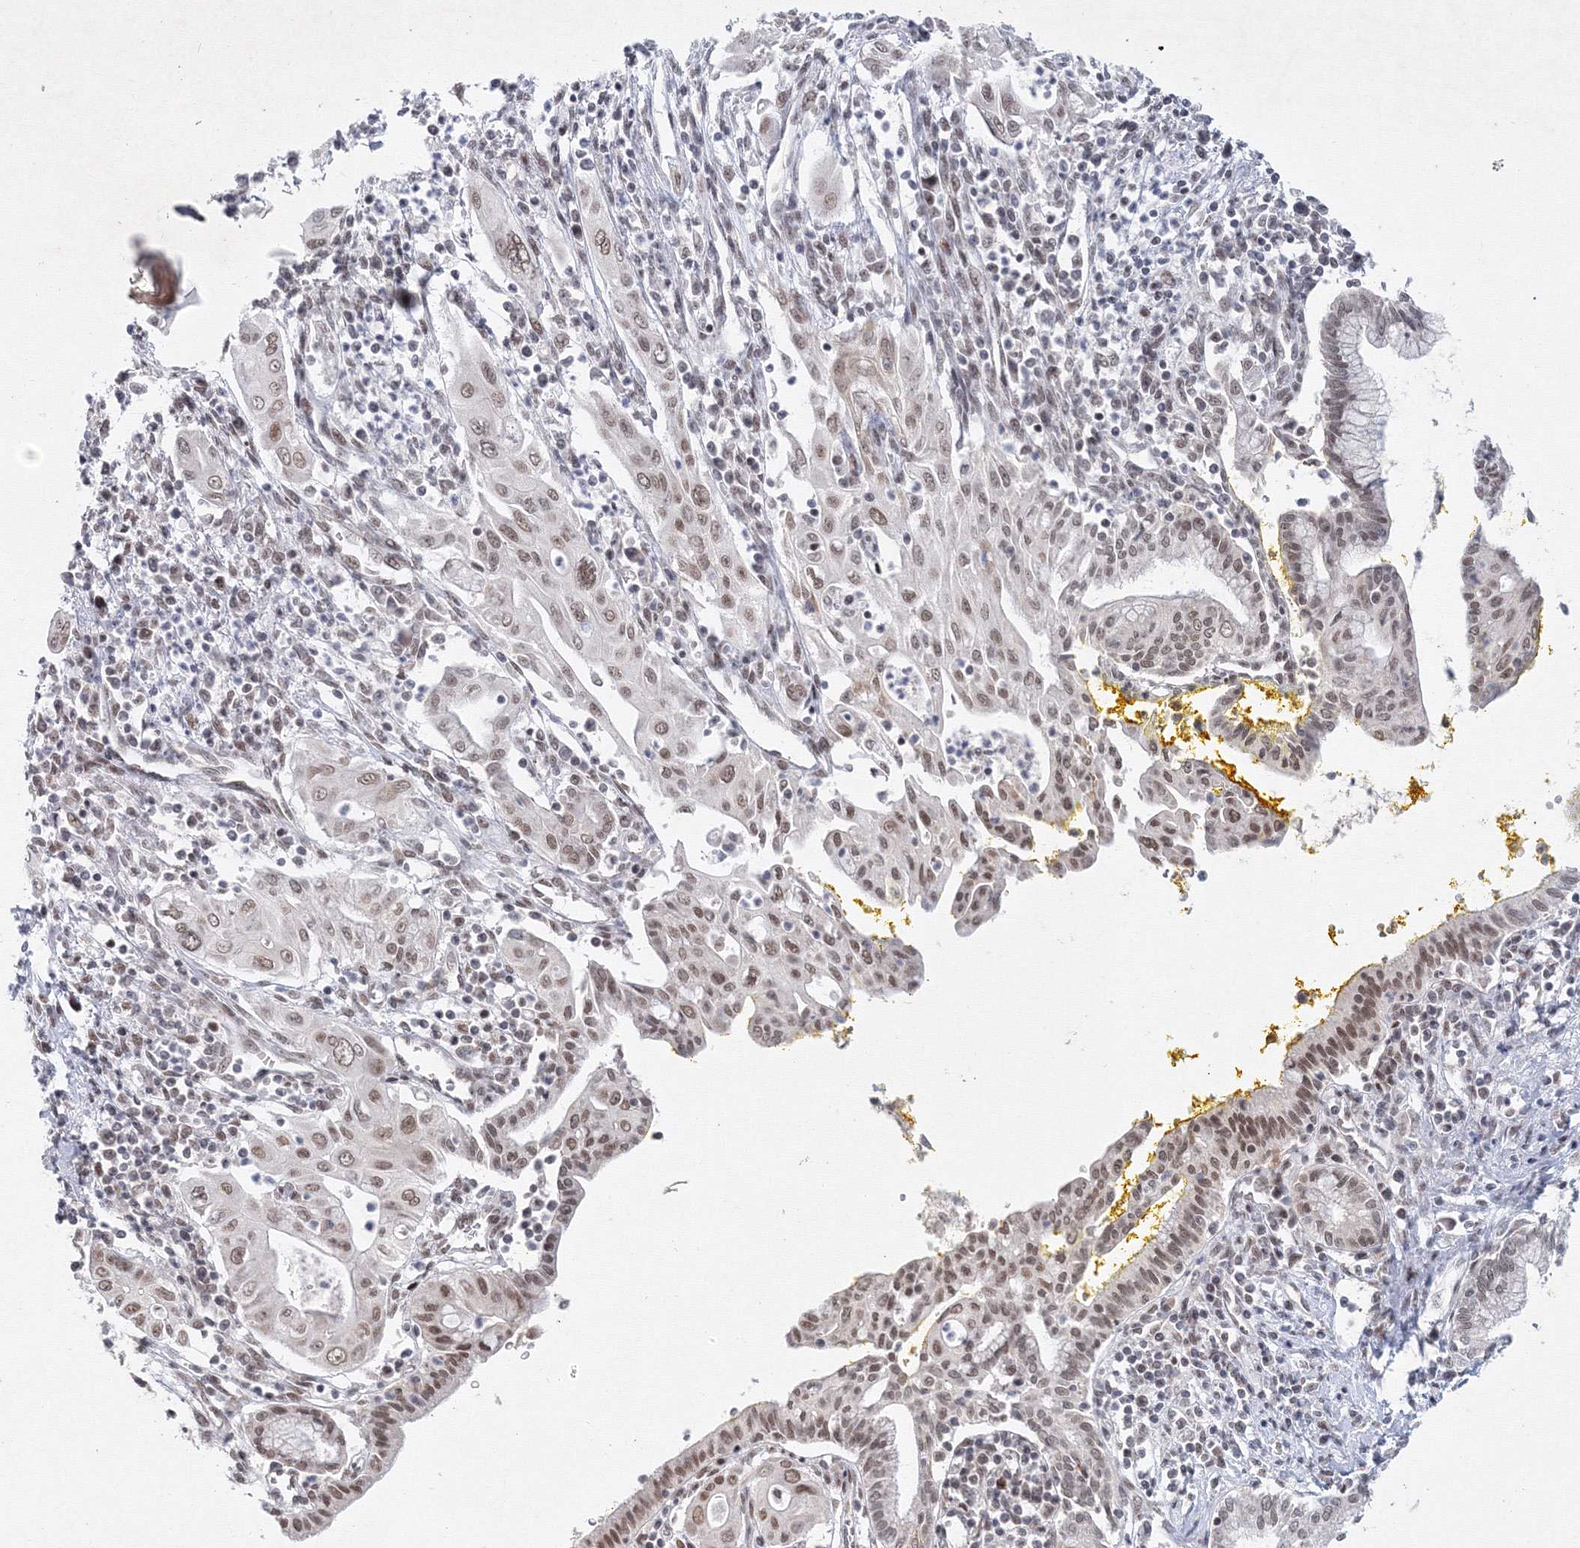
{"staining": {"intensity": "moderate", "quantity": "25%-75%", "location": "nuclear"}, "tissue": "pancreatic cancer", "cell_type": "Tumor cells", "image_type": "cancer", "snomed": [{"axis": "morphology", "description": "Adenocarcinoma, NOS"}, {"axis": "topography", "description": "Pancreas"}], "caption": "Adenocarcinoma (pancreatic) stained with a protein marker reveals moderate staining in tumor cells.", "gene": "SF3B6", "patient": {"sex": "male", "age": 58}}